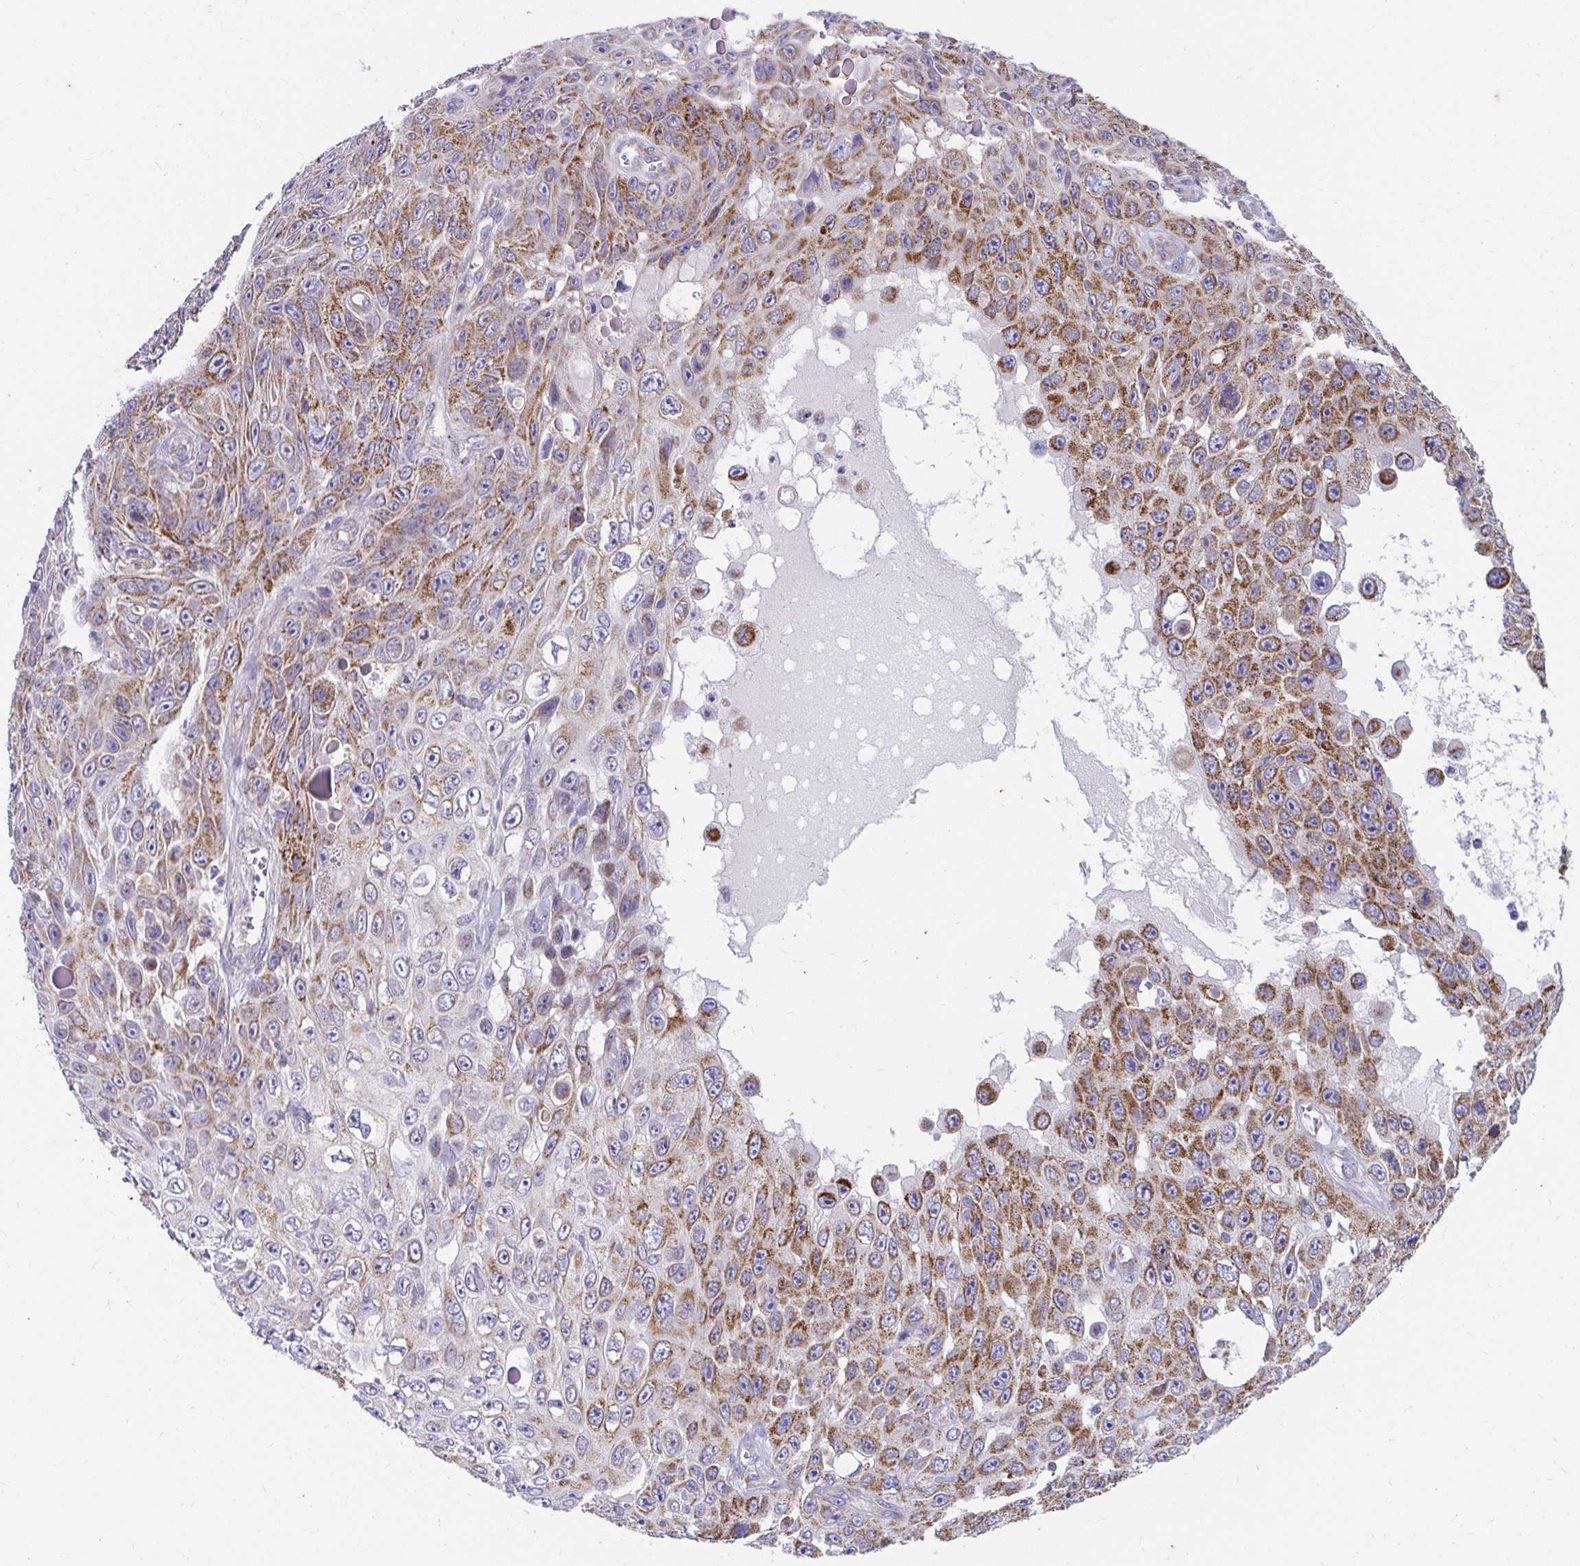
{"staining": {"intensity": "strong", "quantity": ">75%", "location": "cytoplasmic/membranous"}, "tissue": "skin cancer", "cell_type": "Tumor cells", "image_type": "cancer", "snomed": [{"axis": "morphology", "description": "Squamous cell carcinoma, NOS"}, {"axis": "topography", "description": "Skin"}], "caption": "Human skin cancer (squamous cell carcinoma) stained for a protein (brown) reveals strong cytoplasmic/membranous positive expression in approximately >75% of tumor cells.", "gene": "EXOC5", "patient": {"sex": "male", "age": 82}}